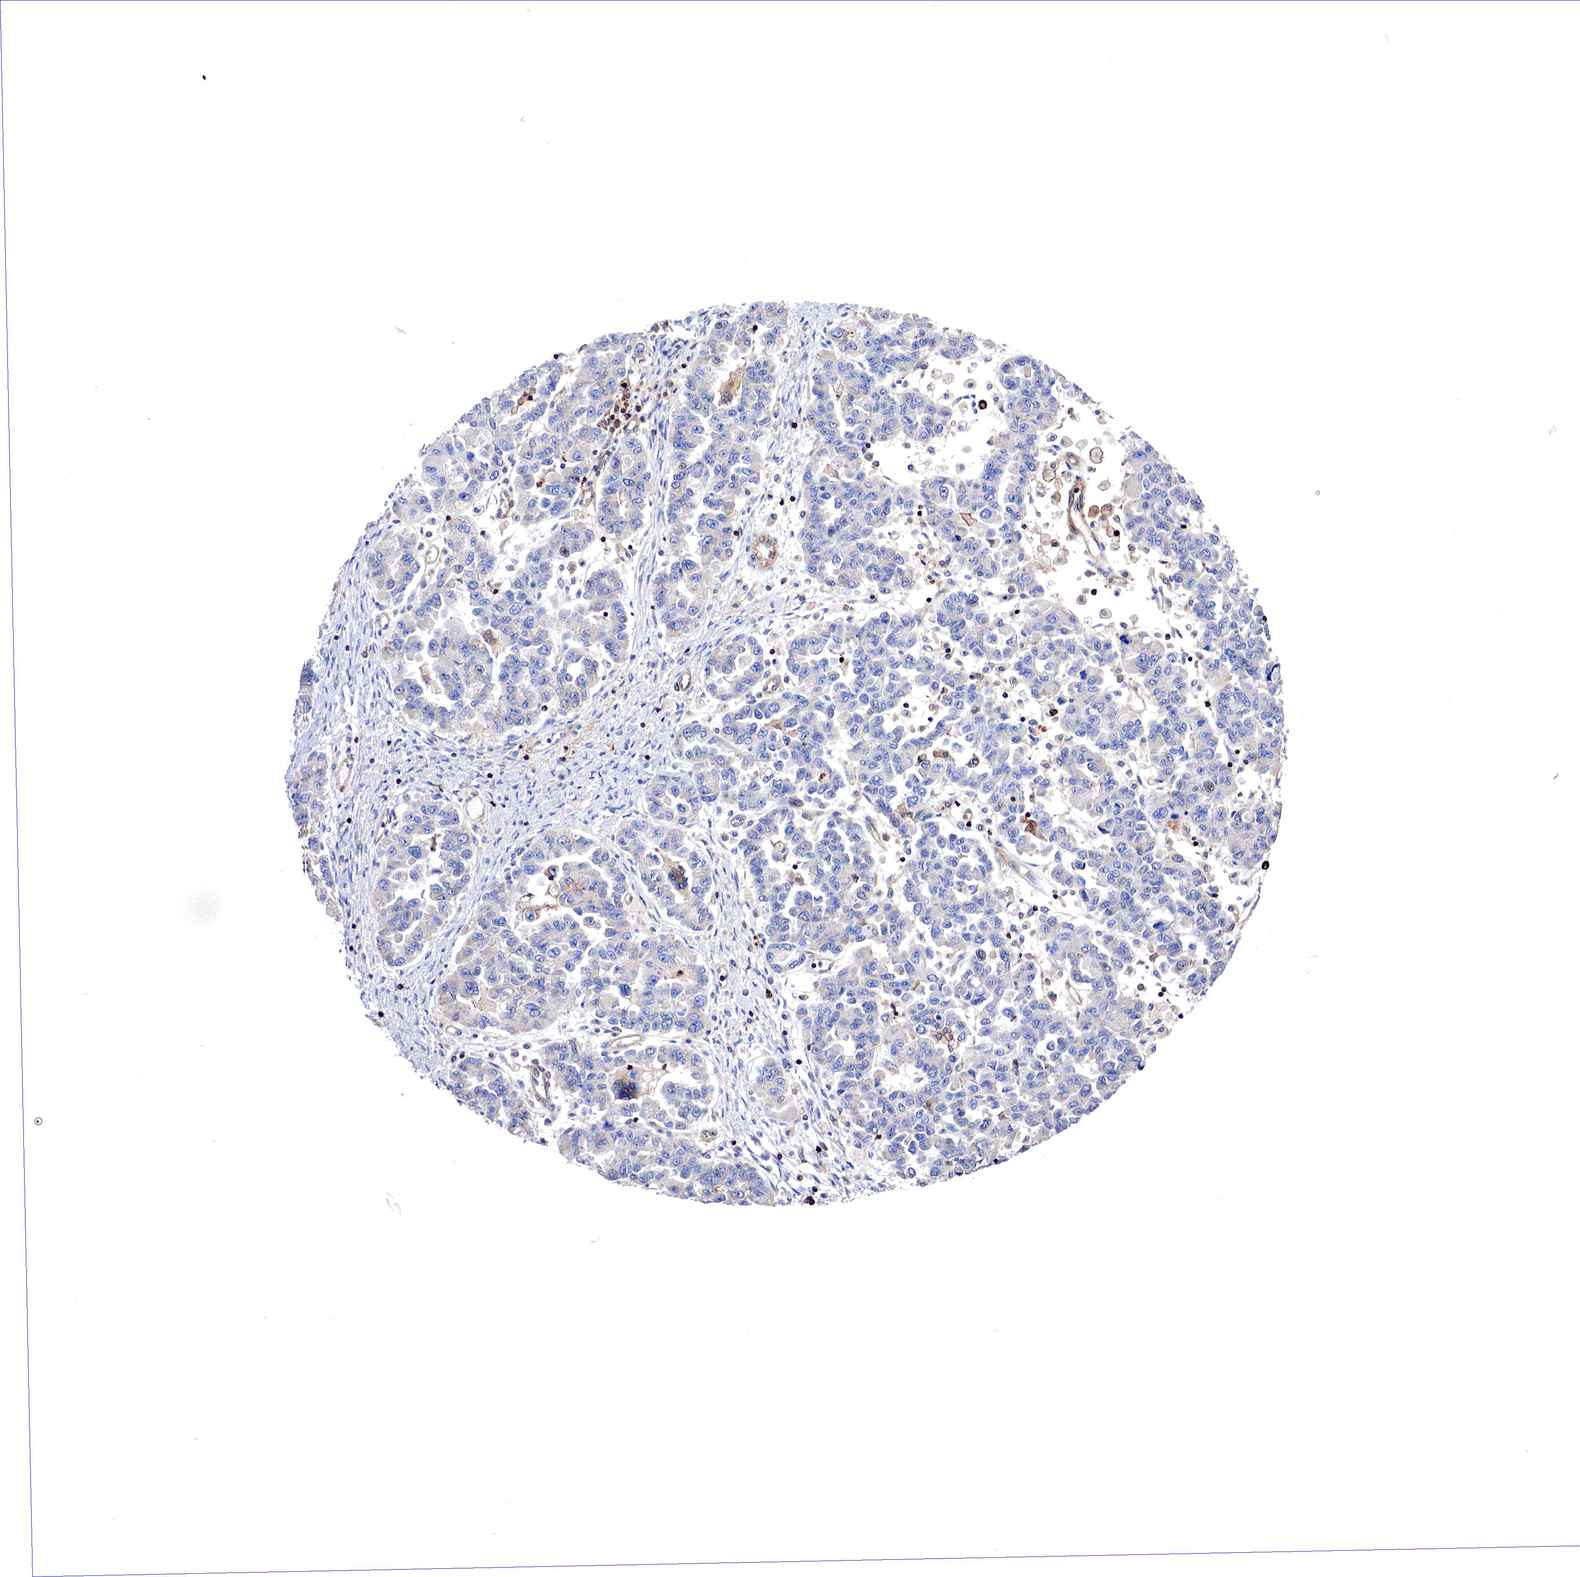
{"staining": {"intensity": "weak", "quantity": "<25%", "location": "cytoplasmic/membranous,nuclear"}, "tissue": "ovarian cancer", "cell_type": "Tumor cells", "image_type": "cancer", "snomed": [{"axis": "morphology", "description": "Cystadenocarcinoma, serous, NOS"}, {"axis": "topography", "description": "Ovary"}], "caption": "IHC histopathology image of neoplastic tissue: ovarian cancer (serous cystadenocarcinoma) stained with DAB (3,3'-diaminobenzidine) displays no significant protein expression in tumor cells.", "gene": "PABIR2", "patient": {"sex": "female", "age": 84}}